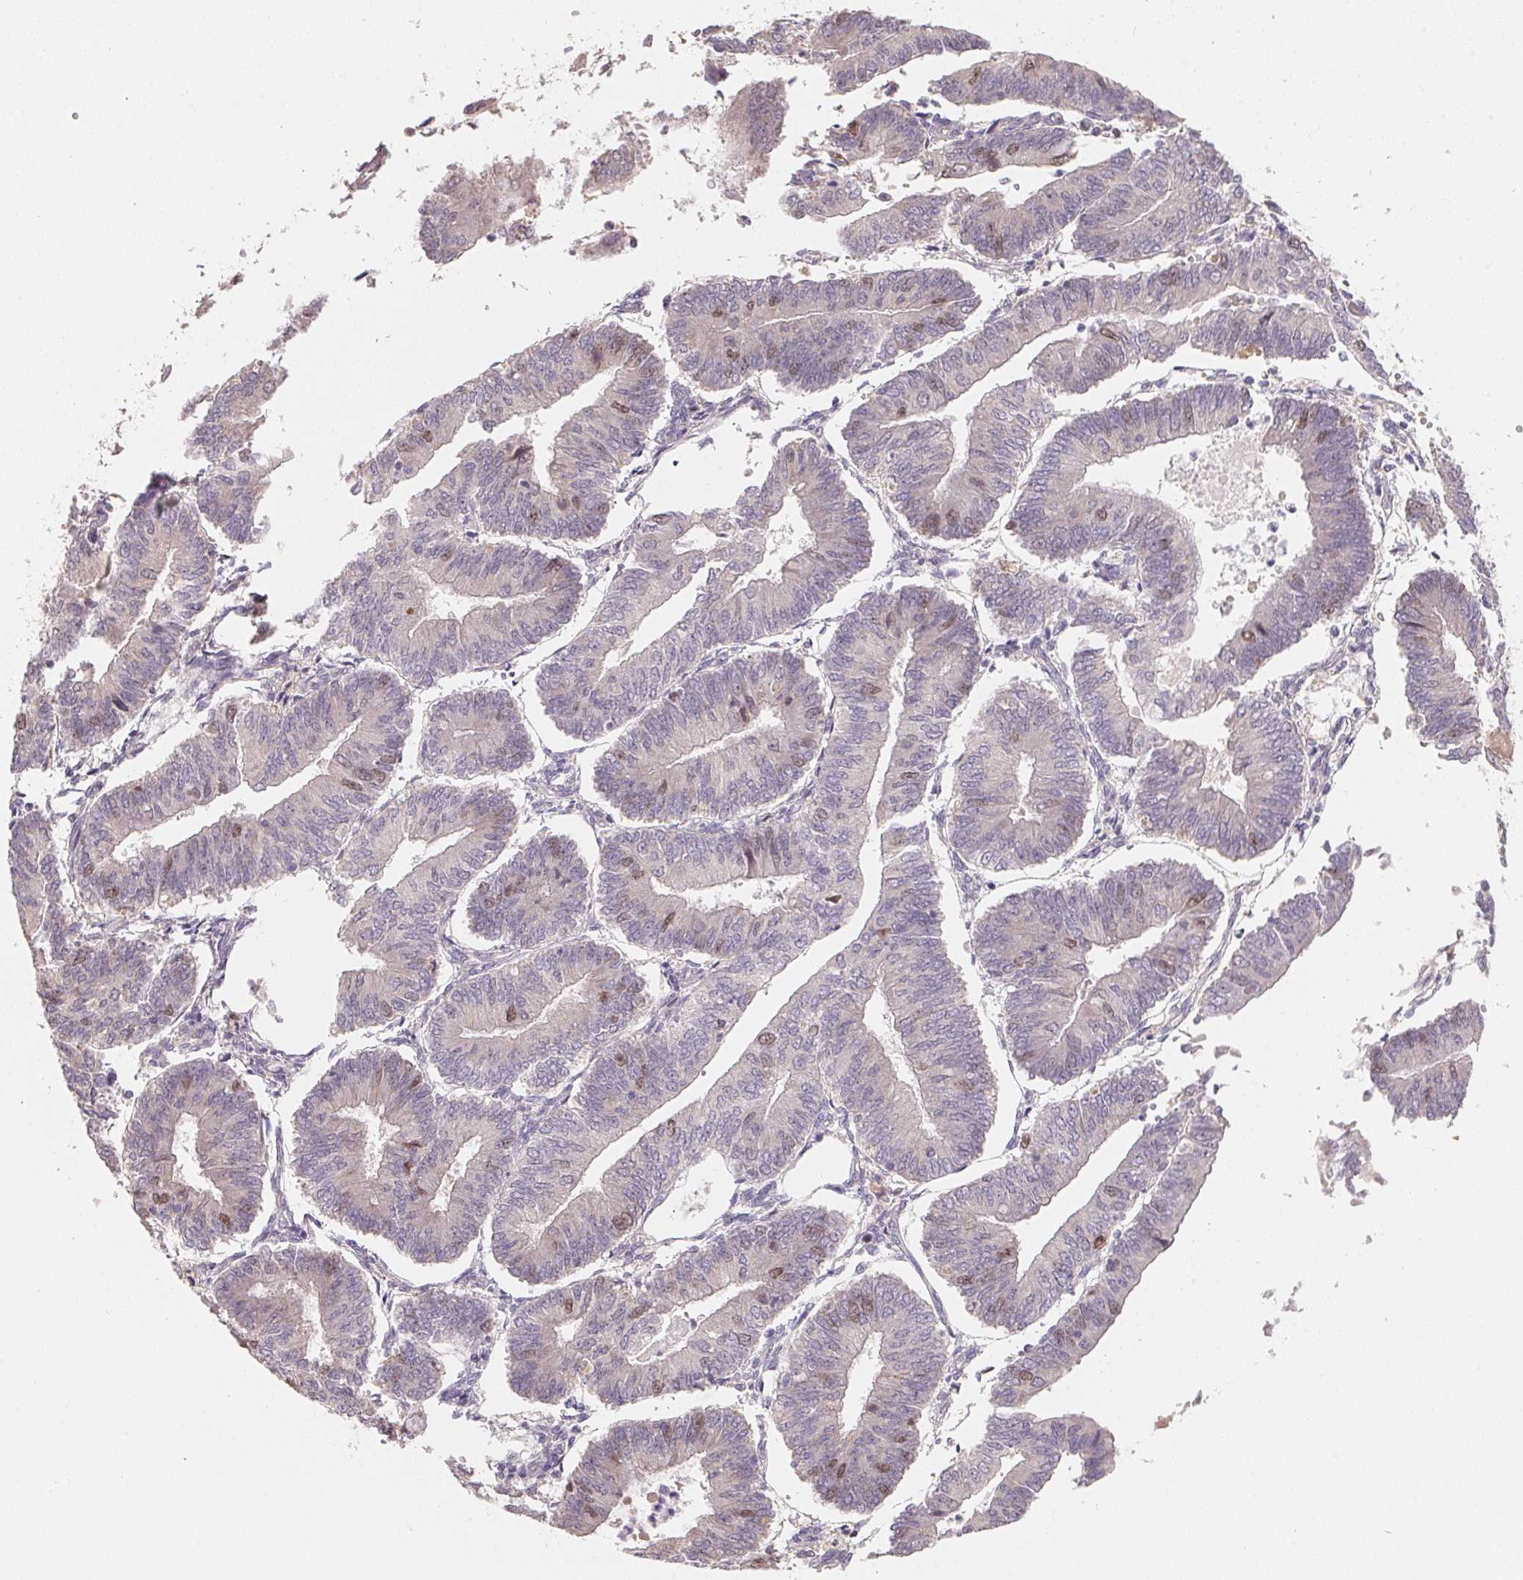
{"staining": {"intensity": "moderate", "quantity": "<25%", "location": "nuclear"}, "tissue": "endometrial cancer", "cell_type": "Tumor cells", "image_type": "cancer", "snomed": [{"axis": "morphology", "description": "Adenocarcinoma, NOS"}, {"axis": "topography", "description": "Endometrium"}], "caption": "An image showing moderate nuclear staining in approximately <25% of tumor cells in endometrial adenocarcinoma, as visualized by brown immunohistochemical staining.", "gene": "KIFC1", "patient": {"sex": "female", "age": 65}}